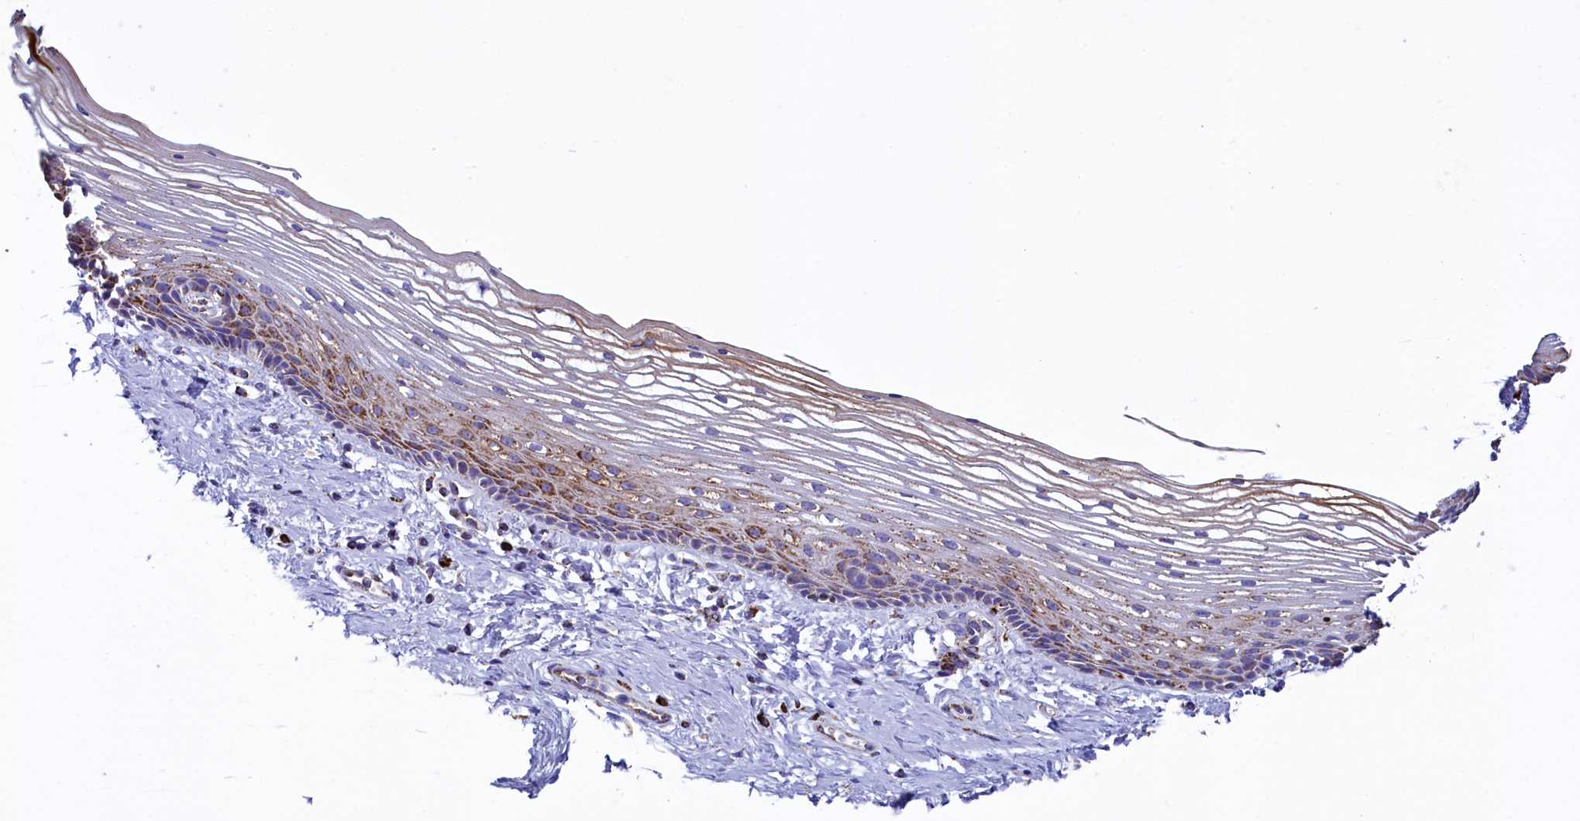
{"staining": {"intensity": "moderate", "quantity": "25%-75%", "location": "cytoplasmic/membranous"}, "tissue": "vagina", "cell_type": "Squamous epithelial cells", "image_type": "normal", "snomed": [{"axis": "morphology", "description": "Normal tissue, NOS"}, {"axis": "topography", "description": "Vagina"}], "caption": "A photomicrograph of vagina stained for a protein shows moderate cytoplasmic/membranous brown staining in squamous epithelial cells.", "gene": "IDH3A", "patient": {"sex": "female", "age": 46}}